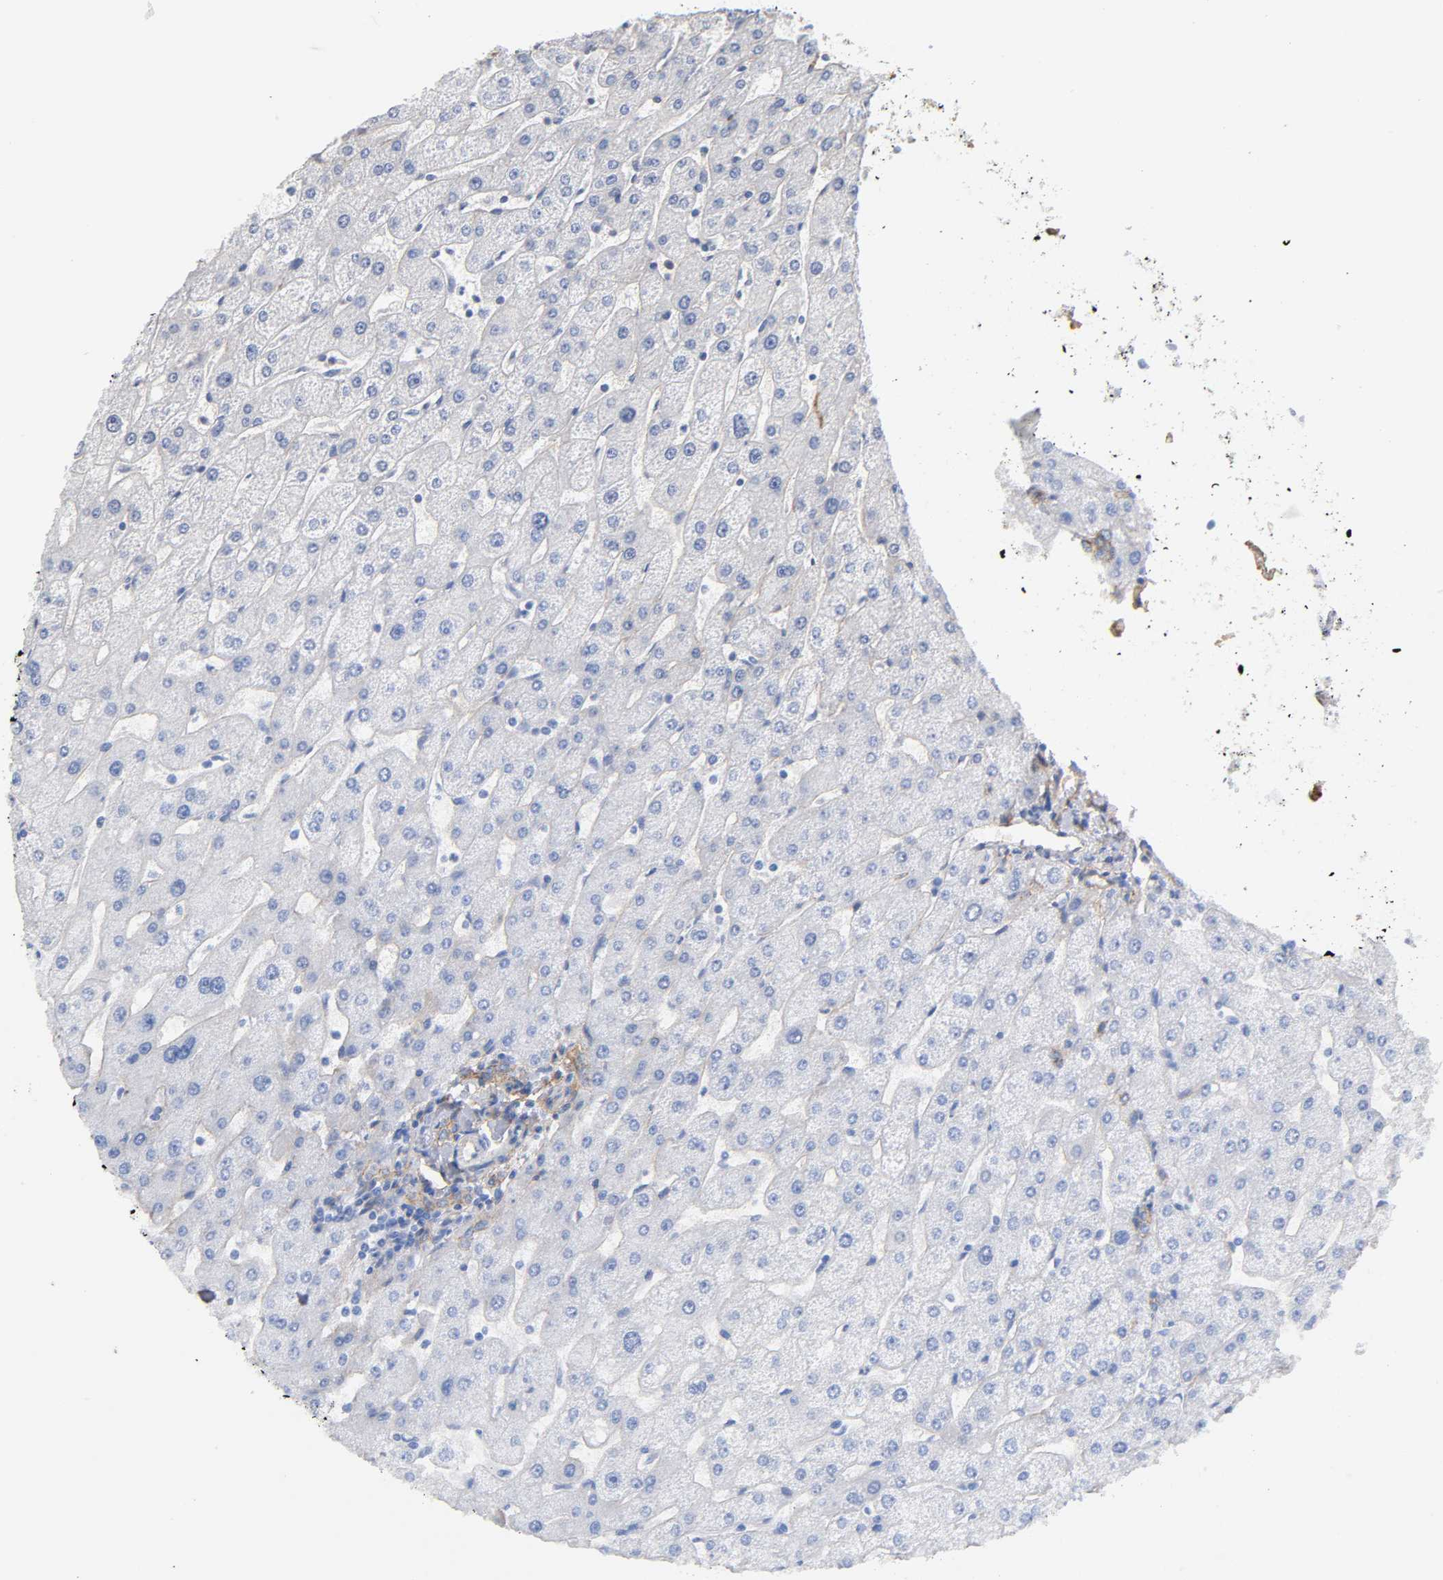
{"staining": {"intensity": "weak", "quantity": ">75%", "location": "cytoplasmic/membranous"}, "tissue": "liver", "cell_type": "Cholangiocytes", "image_type": "normal", "snomed": [{"axis": "morphology", "description": "Normal tissue, NOS"}, {"axis": "topography", "description": "Liver"}], "caption": "IHC photomicrograph of unremarkable human liver stained for a protein (brown), which demonstrates low levels of weak cytoplasmic/membranous positivity in about >75% of cholangiocytes.", "gene": "SPTAN1", "patient": {"sex": "male", "age": 67}}